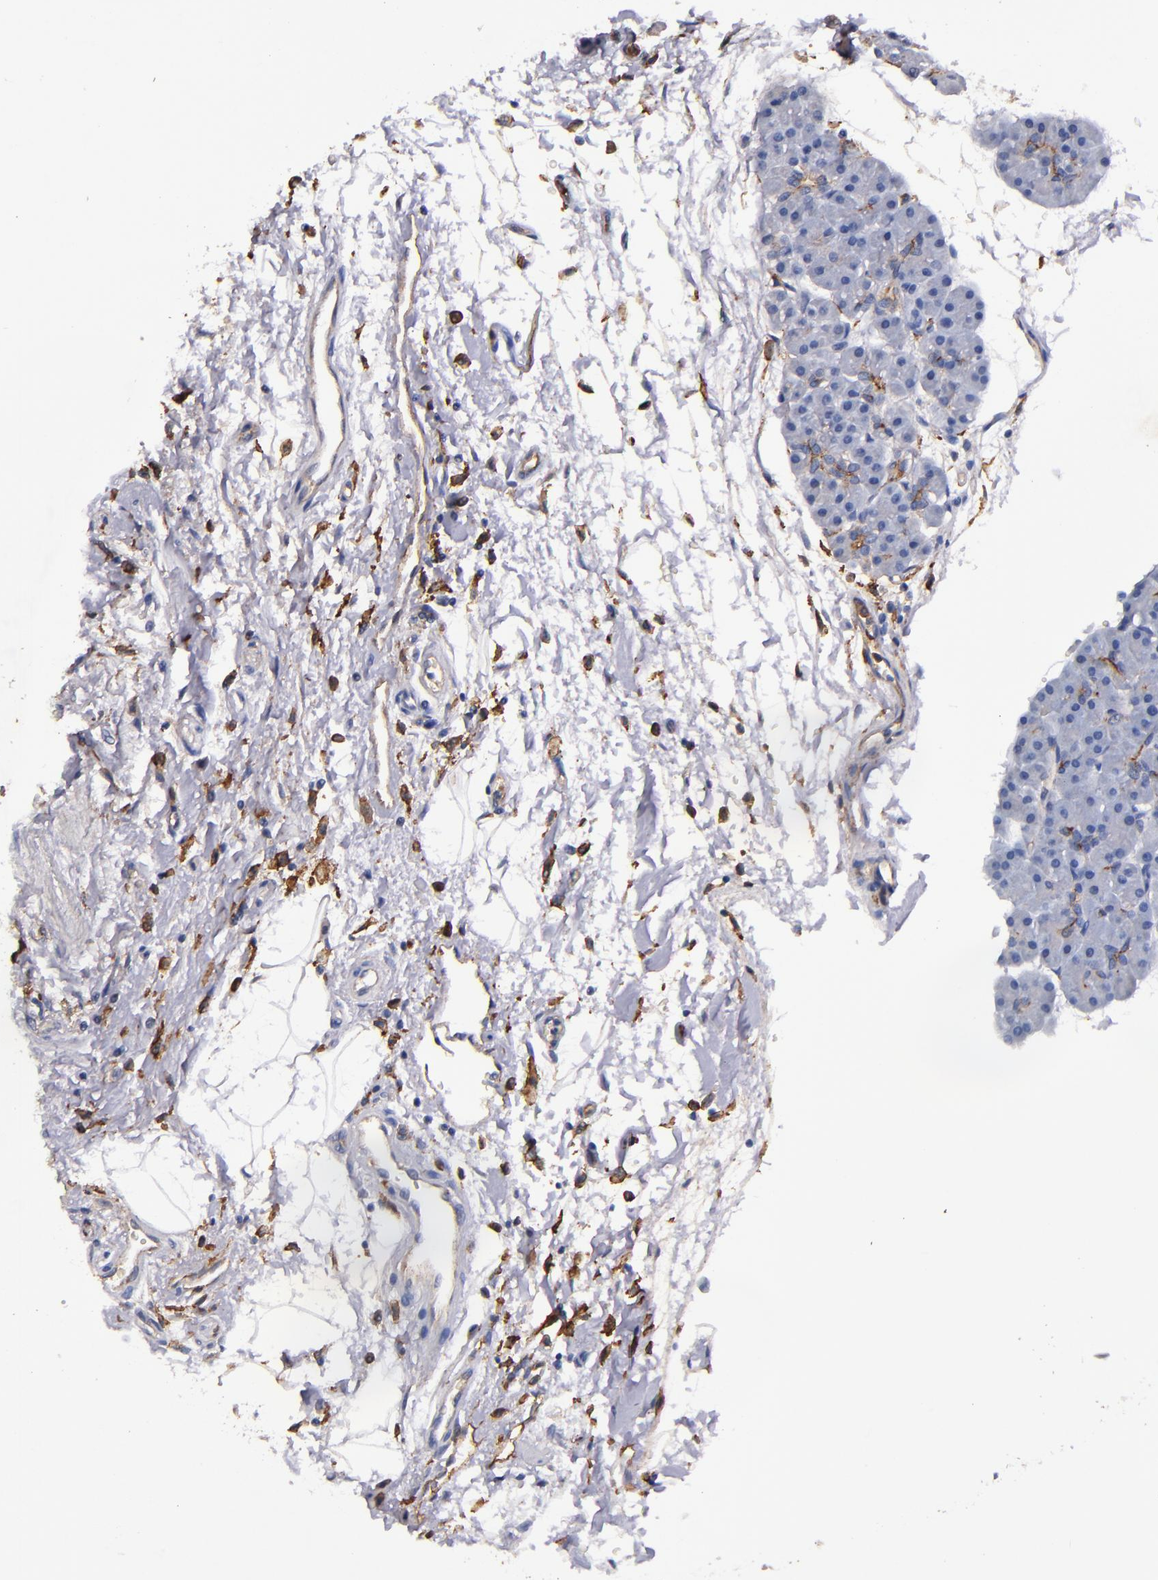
{"staining": {"intensity": "weak", "quantity": "25%-75%", "location": "cytoplasmic/membranous"}, "tissue": "pancreas", "cell_type": "Exocrine glandular cells", "image_type": "normal", "snomed": [{"axis": "morphology", "description": "Normal tissue, NOS"}, {"axis": "topography", "description": "Pancreas"}], "caption": "This is a micrograph of immunohistochemistry staining of unremarkable pancreas, which shows weak positivity in the cytoplasmic/membranous of exocrine glandular cells.", "gene": "SIRPA", "patient": {"sex": "male", "age": 66}}